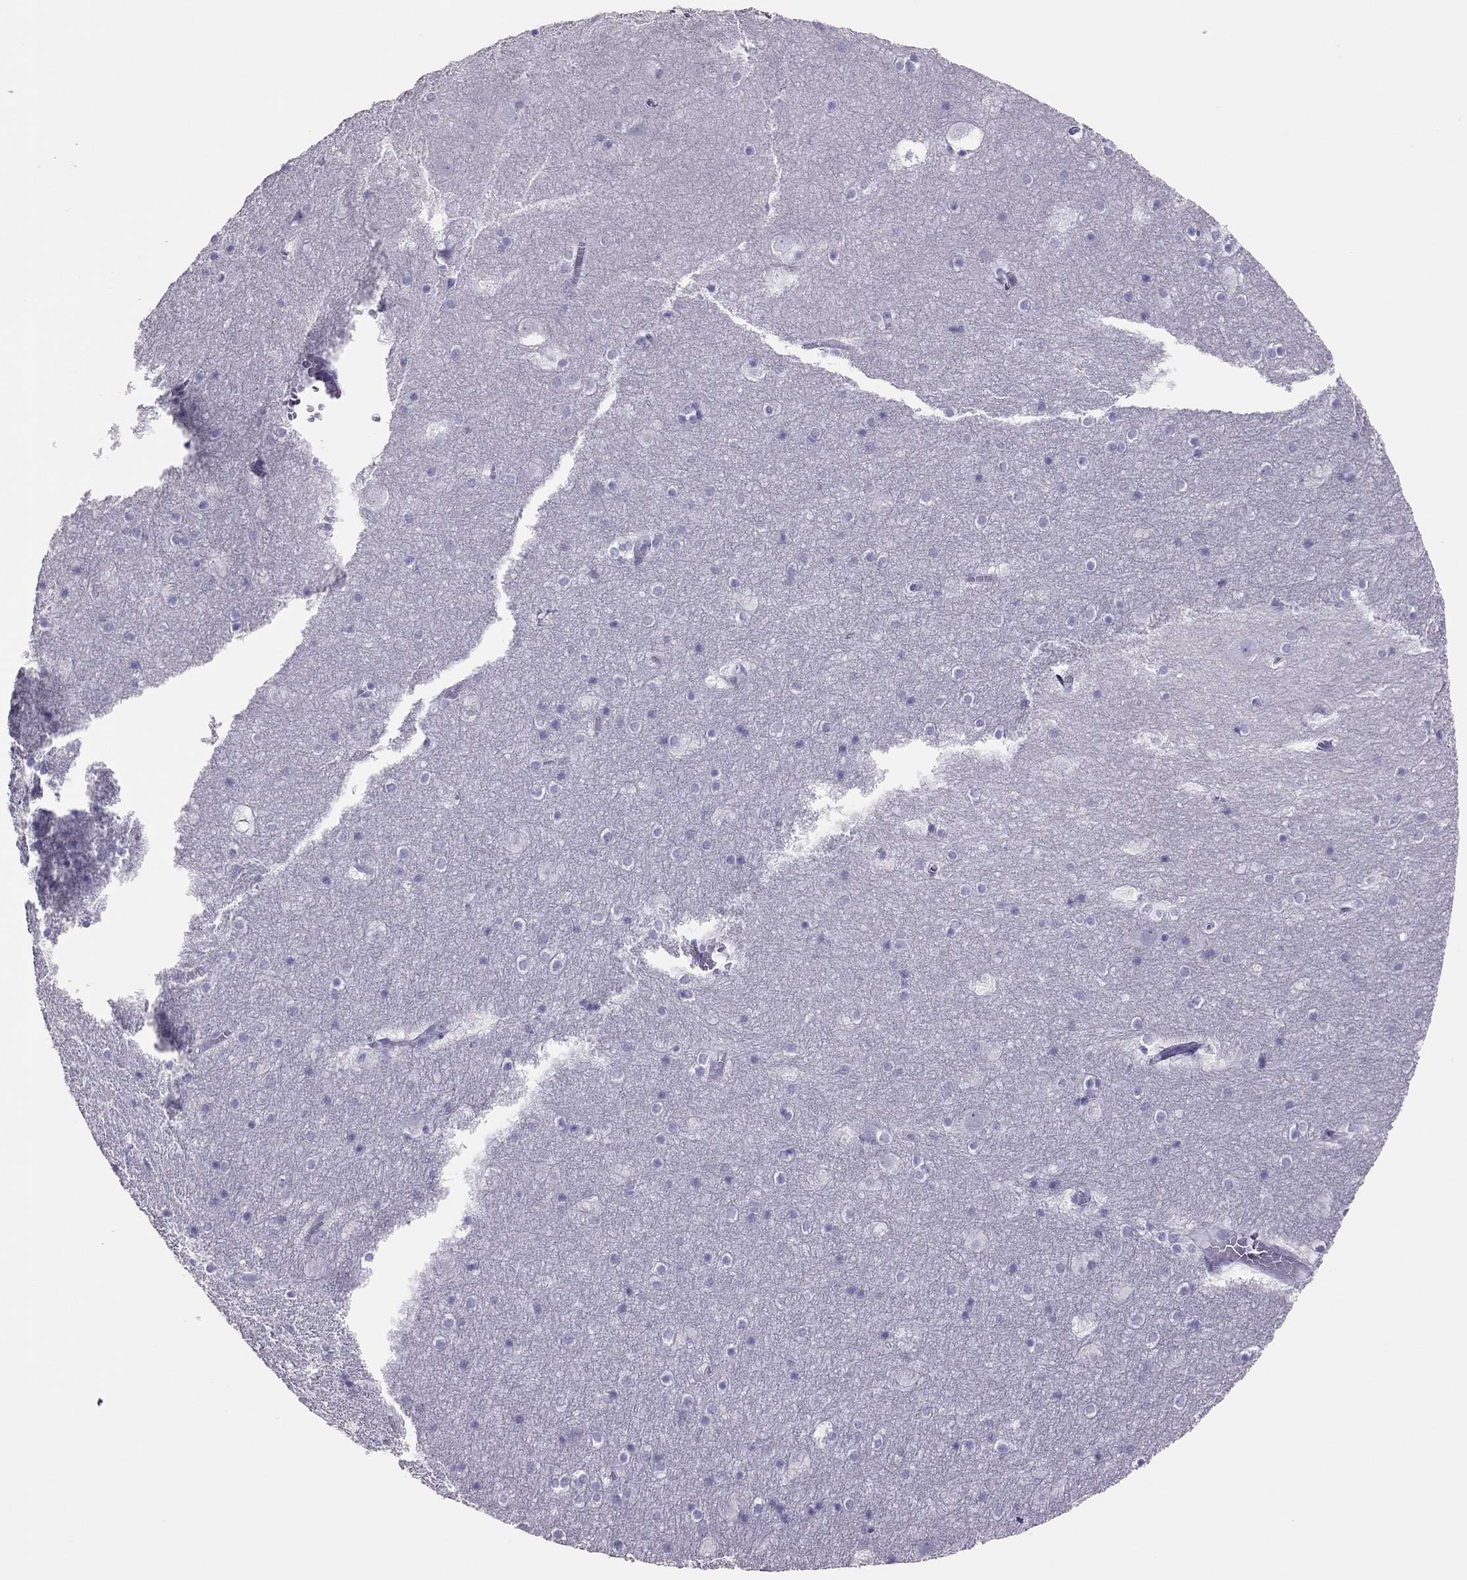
{"staining": {"intensity": "negative", "quantity": "none", "location": "none"}, "tissue": "hippocampus", "cell_type": "Glial cells", "image_type": "normal", "snomed": [{"axis": "morphology", "description": "Normal tissue, NOS"}, {"axis": "topography", "description": "Hippocampus"}], "caption": "The IHC micrograph has no significant expression in glial cells of hippocampus.", "gene": "TSHB", "patient": {"sex": "male", "age": 45}}